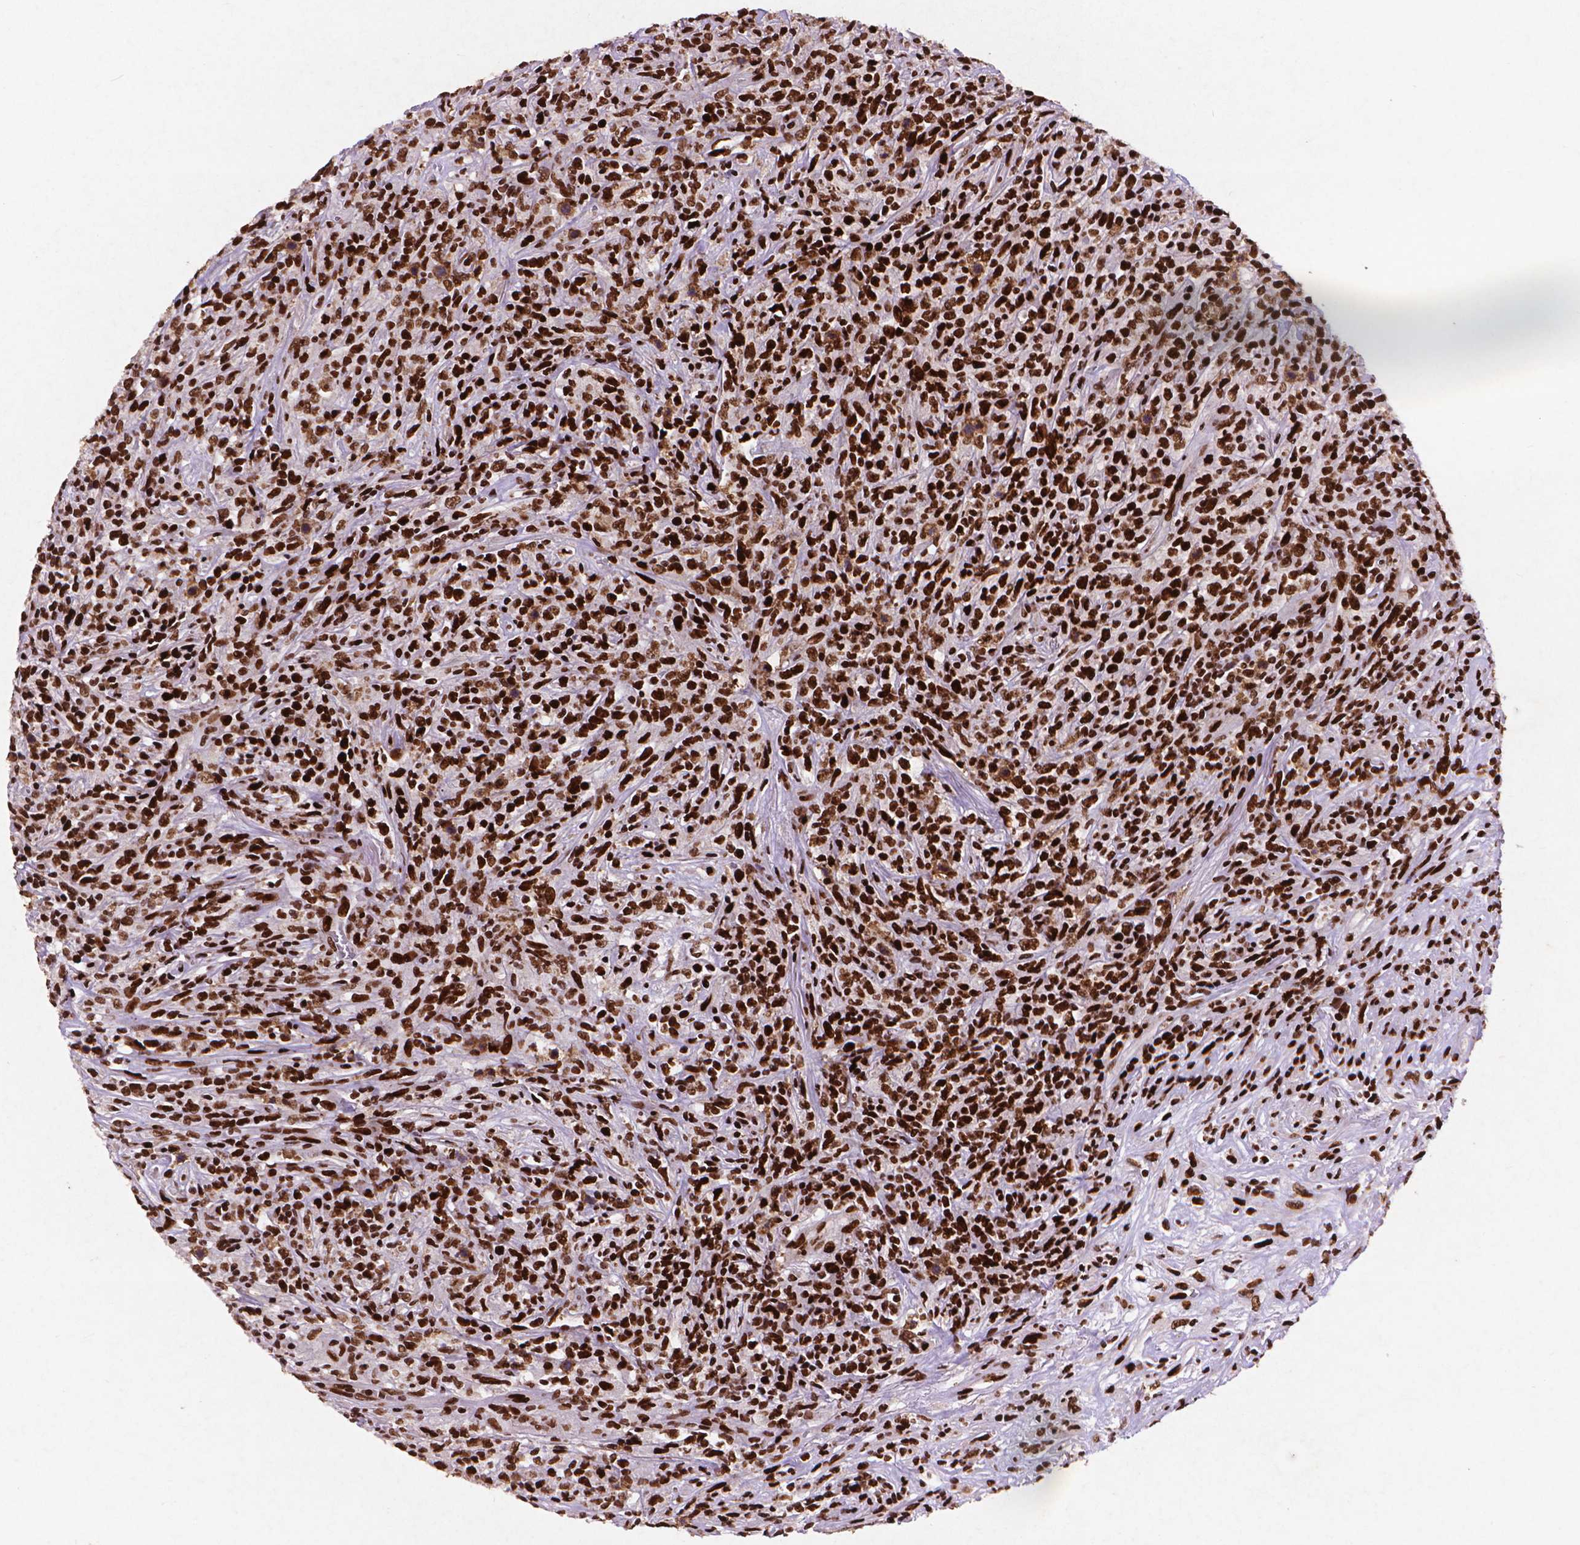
{"staining": {"intensity": "strong", "quantity": ">75%", "location": "nuclear"}, "tissue": "lymphoma", "cell_type": "Tumor cells", "image_type": "cancer", "snomed": [{"axis": "morphology", "description": "Malignant lymphoma, non-Hodgkin's type, High grade"}, {"axis": "topography", "description": "Lung"}], "caption": "IHC (DAB (3,3'-diaminobenzidine)) staining of lymphoma exhibits strong nuclear protein expression in approximately >75% of tumor cells. (DAB (3,3'-diaminobenzidine) IHC with brightfield microscopy, high magnification).", "gene": "CITED2", "patient": {"sex": "male", "age": 79}}